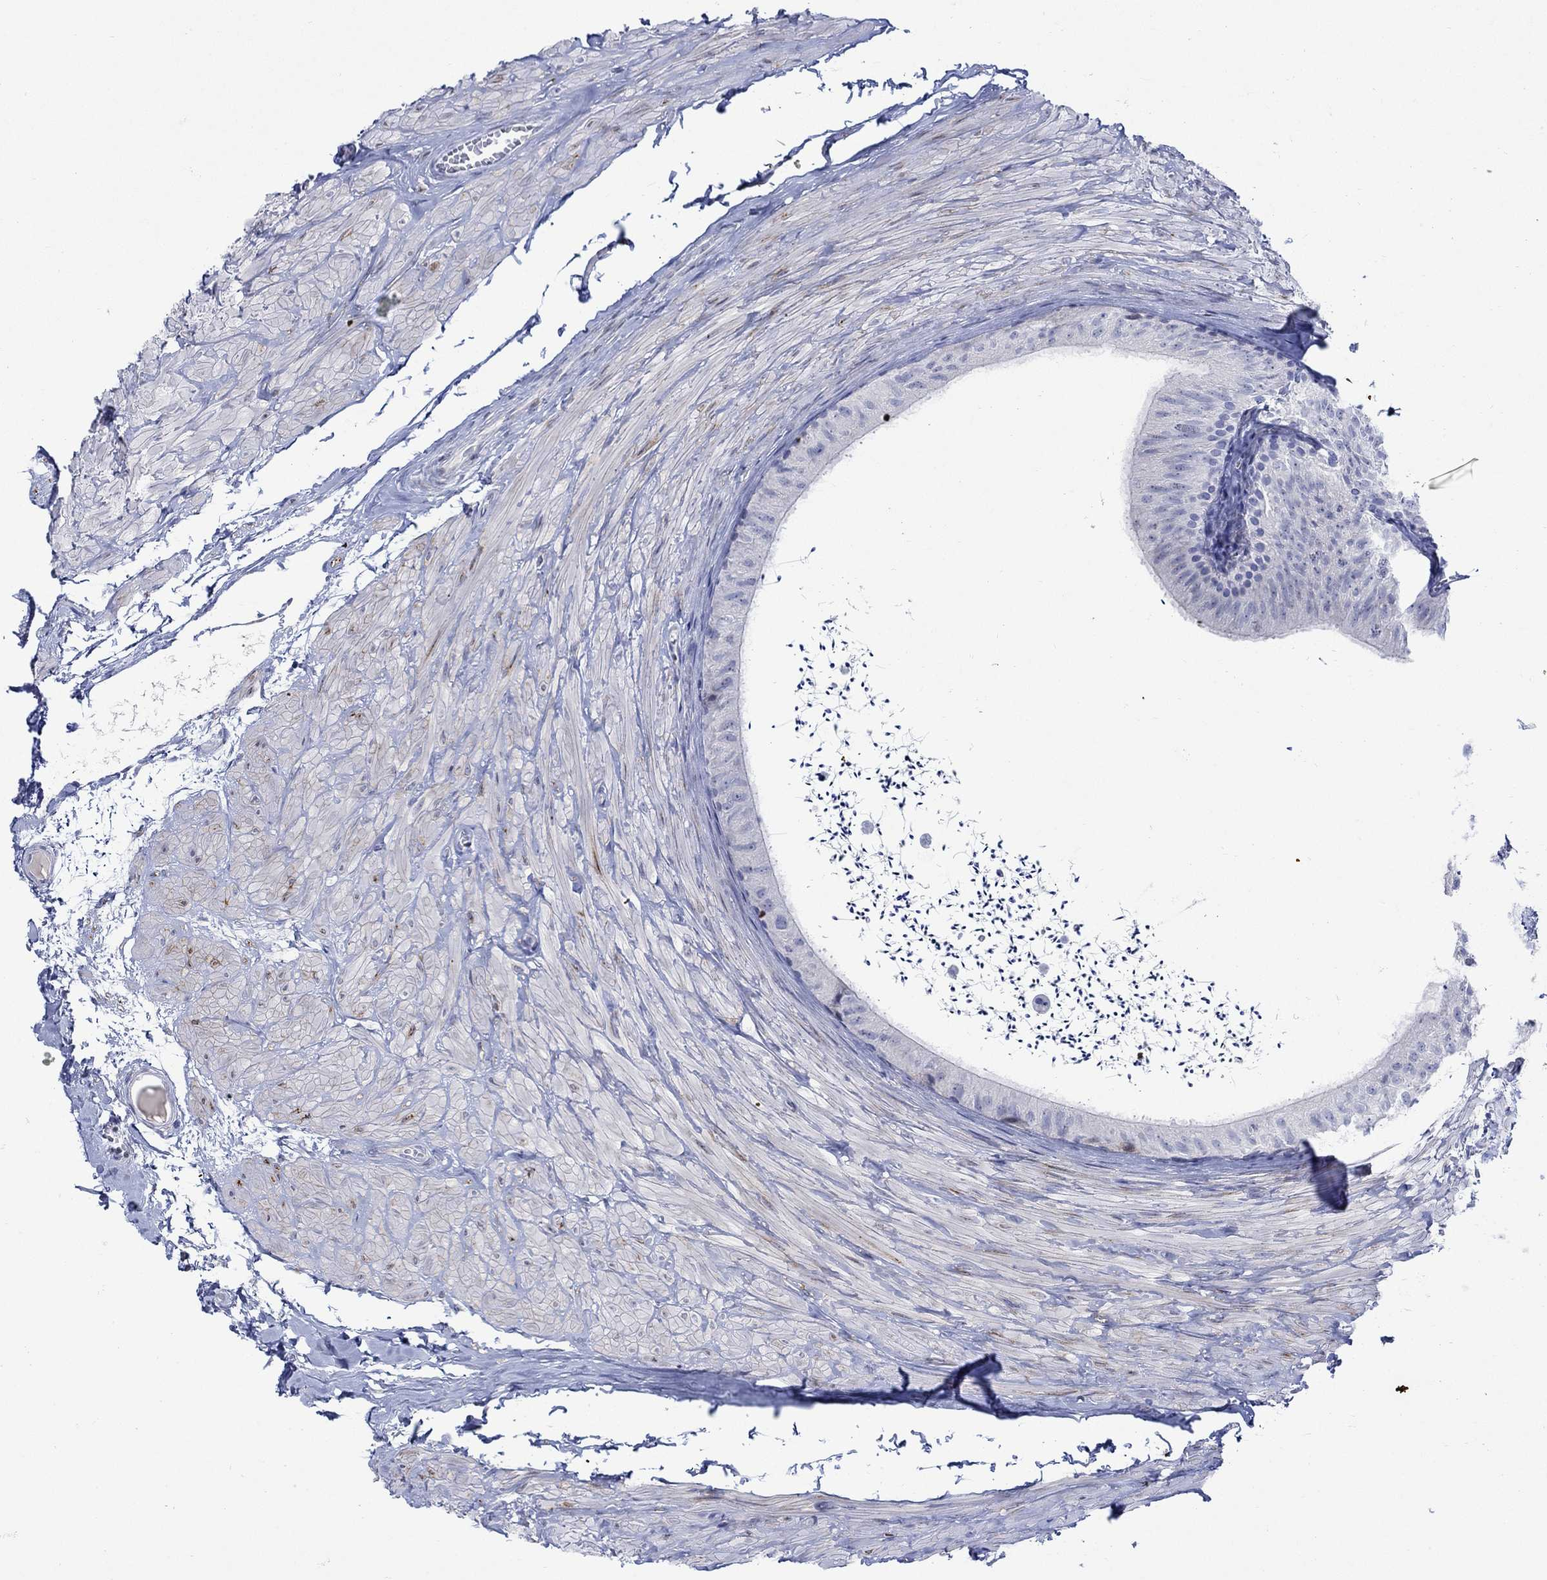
{"staining": {"intensity": "negative", "quantity": "none", "location": "none"}, "tissue": "epididymis", "cell_type": "Glandular cells", "image_type": "normal", "snomed": [{"axis": "morphology", "description": "Normal tissue, NOS"}, {"axis": "topography", "description": "Epididymis"}], "caption": "This is a image of IHC staining of unremarkable epididymis, which shows no expression in glandular cells. (Stains: DAB (3,3'-diaminobenzidine) immunohistochemistry (IHC) with hematoxylin counter stain, Microscopy: brightfield microscopy at high magnification).", "gene": "KSR2", "patient": {"sex": "male", "age": 32}}